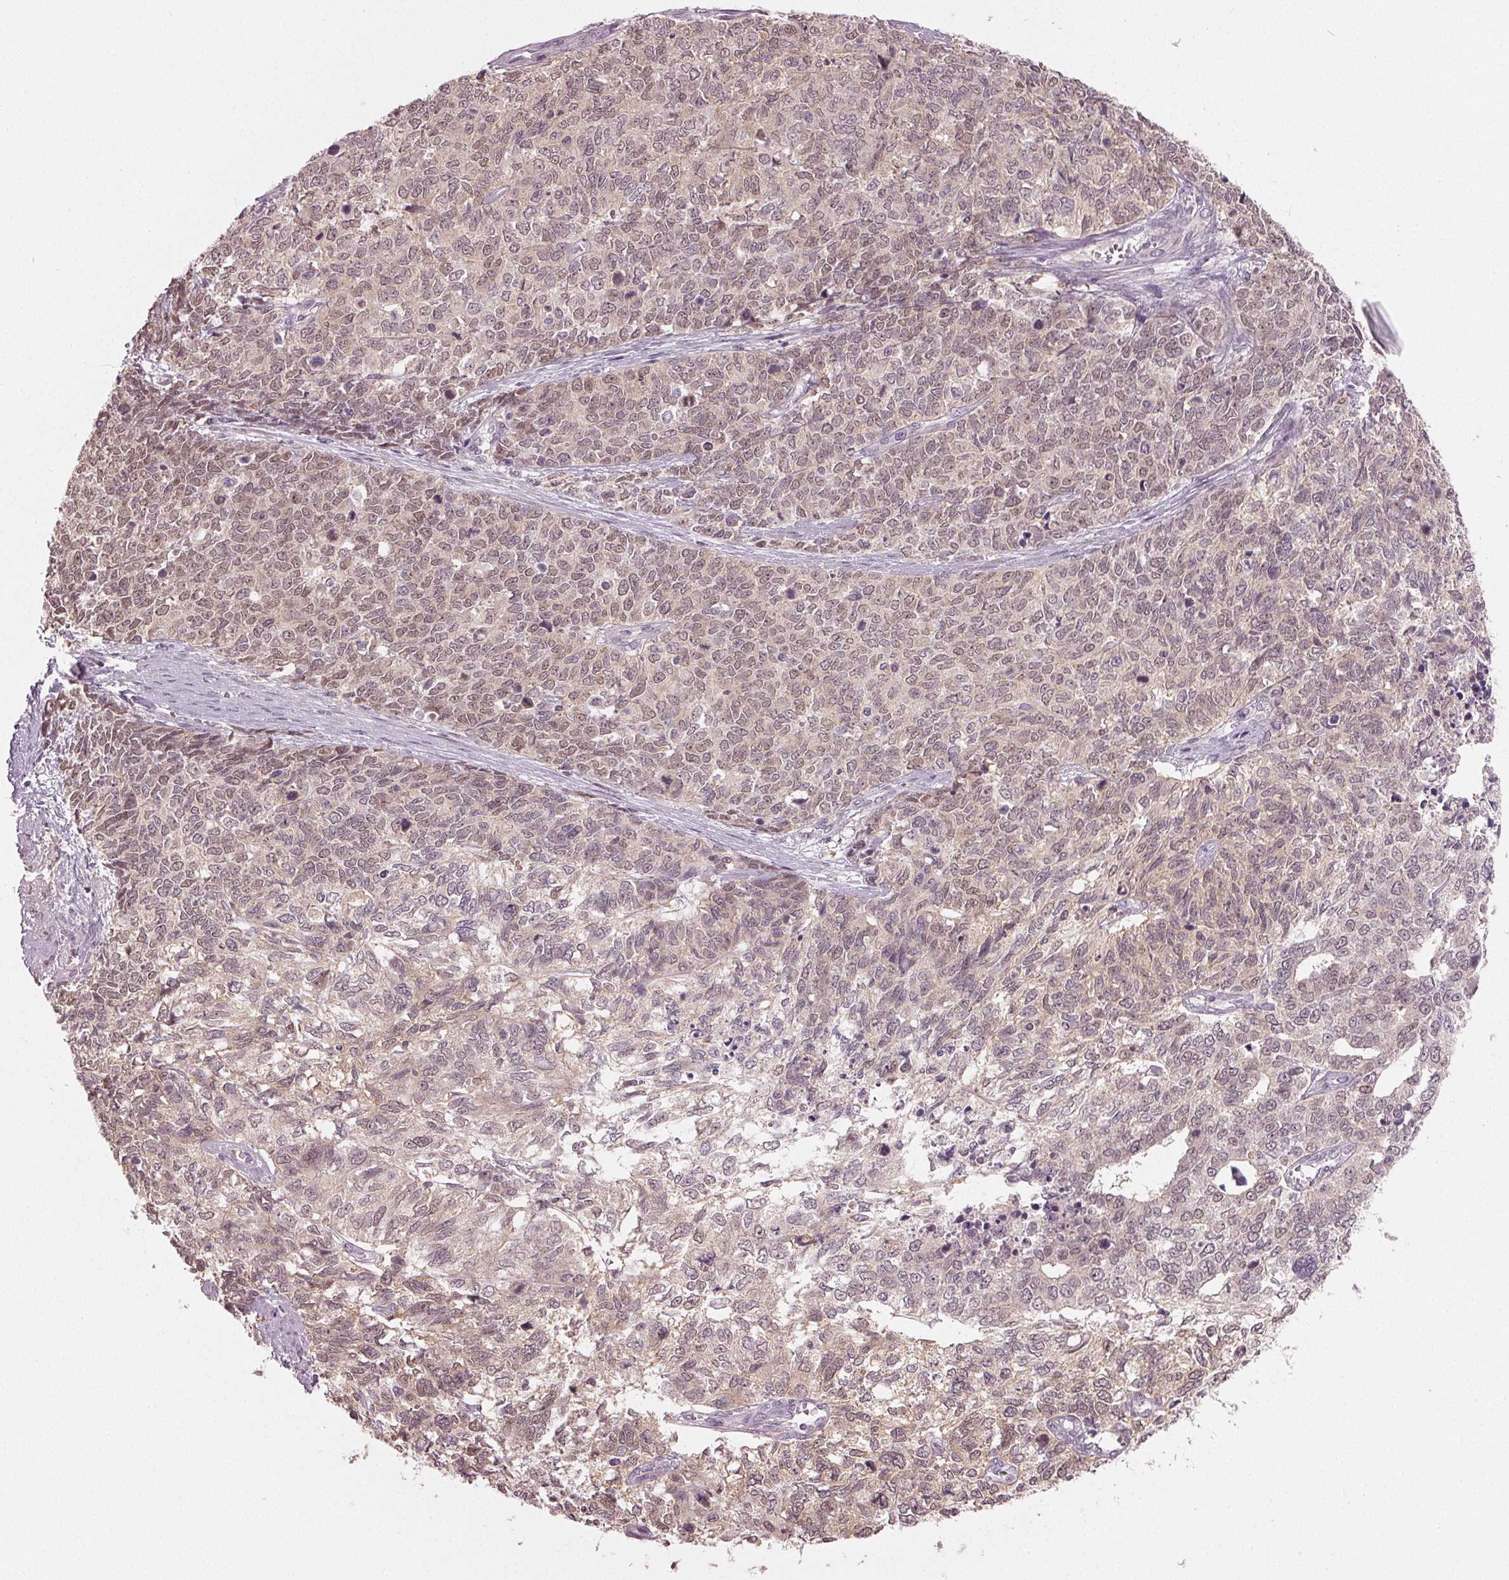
{"staining": {"intensity": "negative", "quantity": "none", "location": "none"}, "tissue": "cervical cancer", "cell_type": "Tumor cells", "image_type": "cancer", "snomed": [{"axis": "morphology", "description": "Adenocarcinoma, NOS"}, {"axis": "topography", "description": "Cervix"}], "caption": "Tumor cells show no significant protein positivity in cervical adenocarcinoma. (DAB immunohistochemistry visualized using brightfield microscopy, high magnification).", "gene": "ZNF605", "patient": {"sex": "female", "age": 63}}